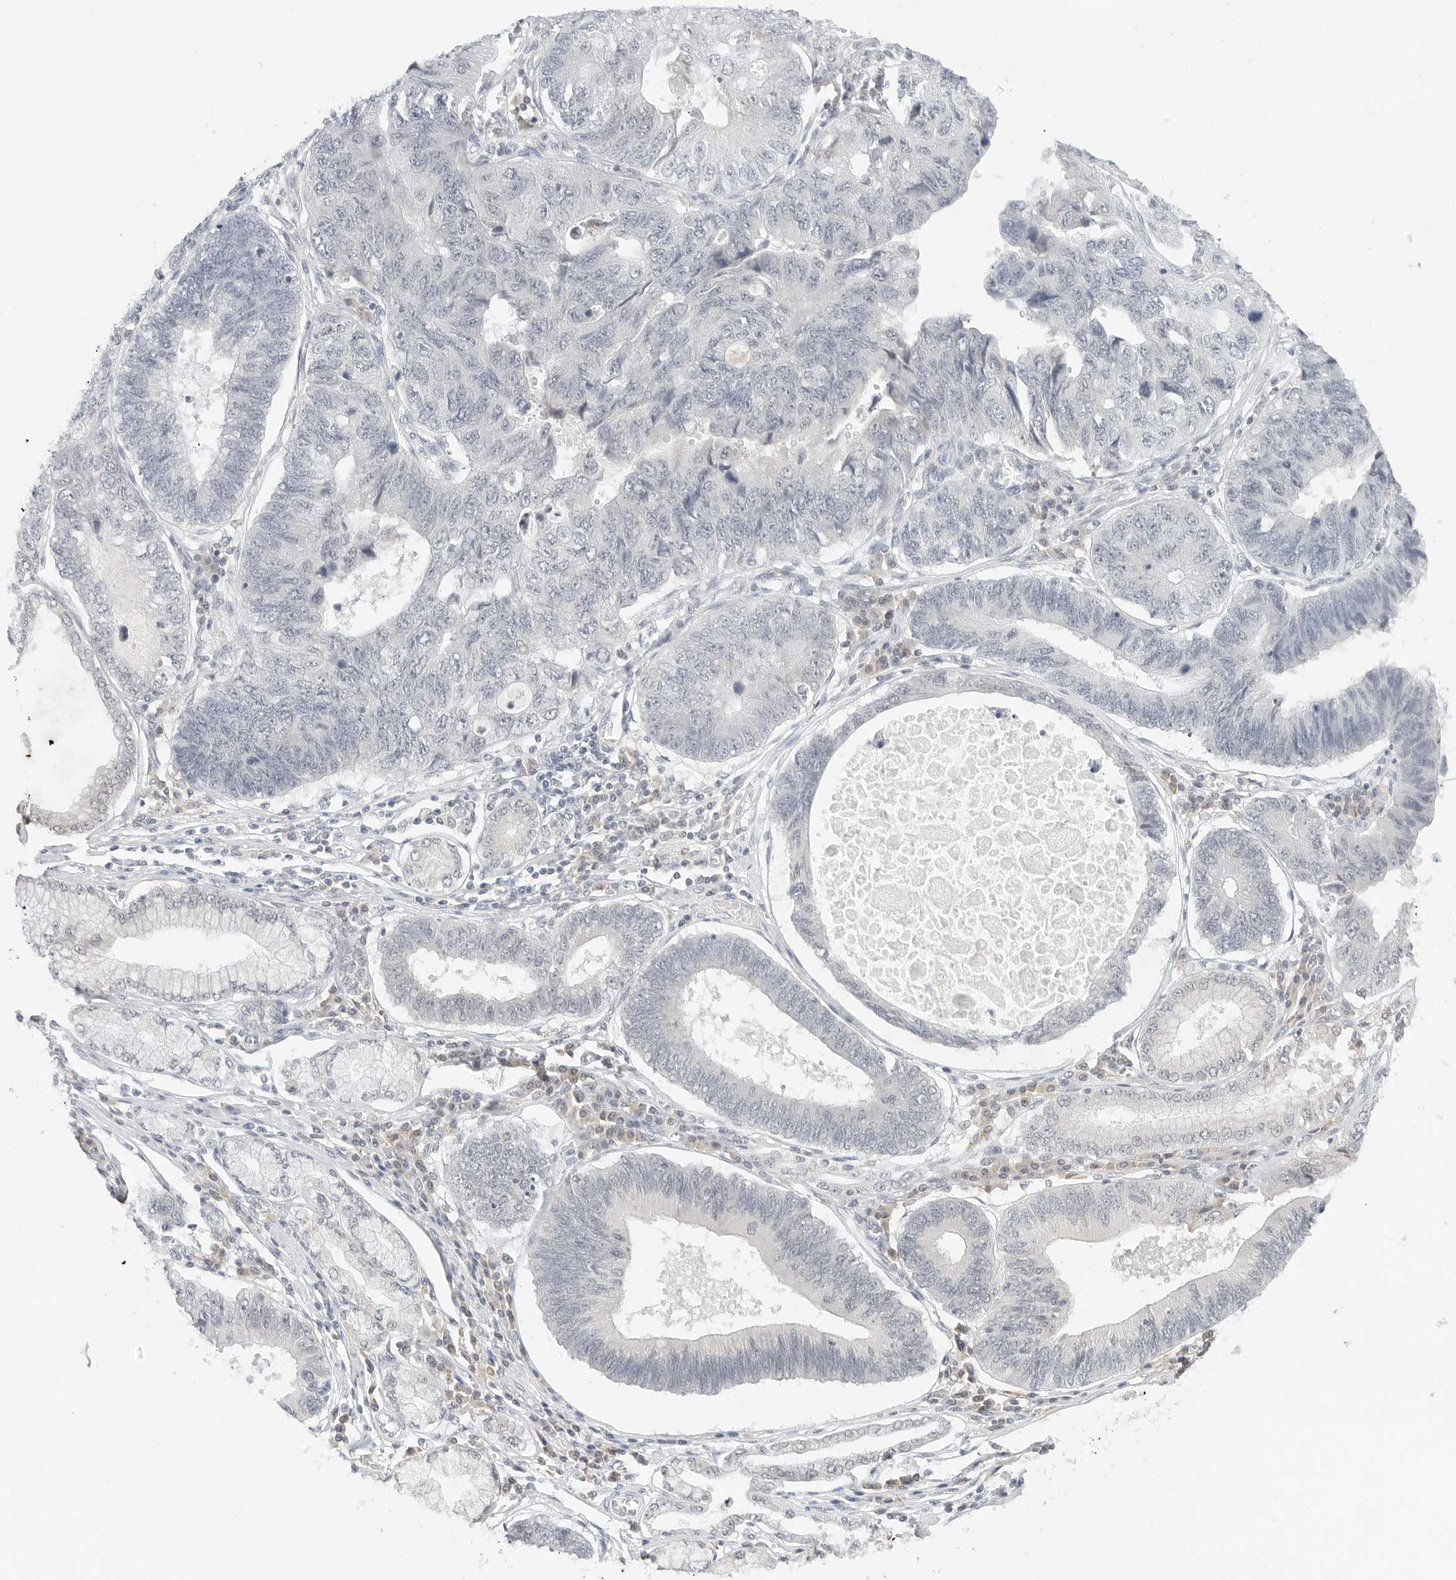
{"staining": {"intensity": "negative", "quantity": "none", "location": "none"}, "tissue": "stomach cancer", "cell_type": "Tumor cells", "image_type": "cancer", "snomed": [{"axis": "morphology", "description": "Adenocarcinoma, NOS"}, {"axis": "topography", "description": "Stomach"}], "caption": "This is an immunohistochemistry (IHC) photomicrograph of human stomach cancer. There is no expression in tumor cells.", "gene": "NEO1", "patient": {"sex": "male", "age": 59}}